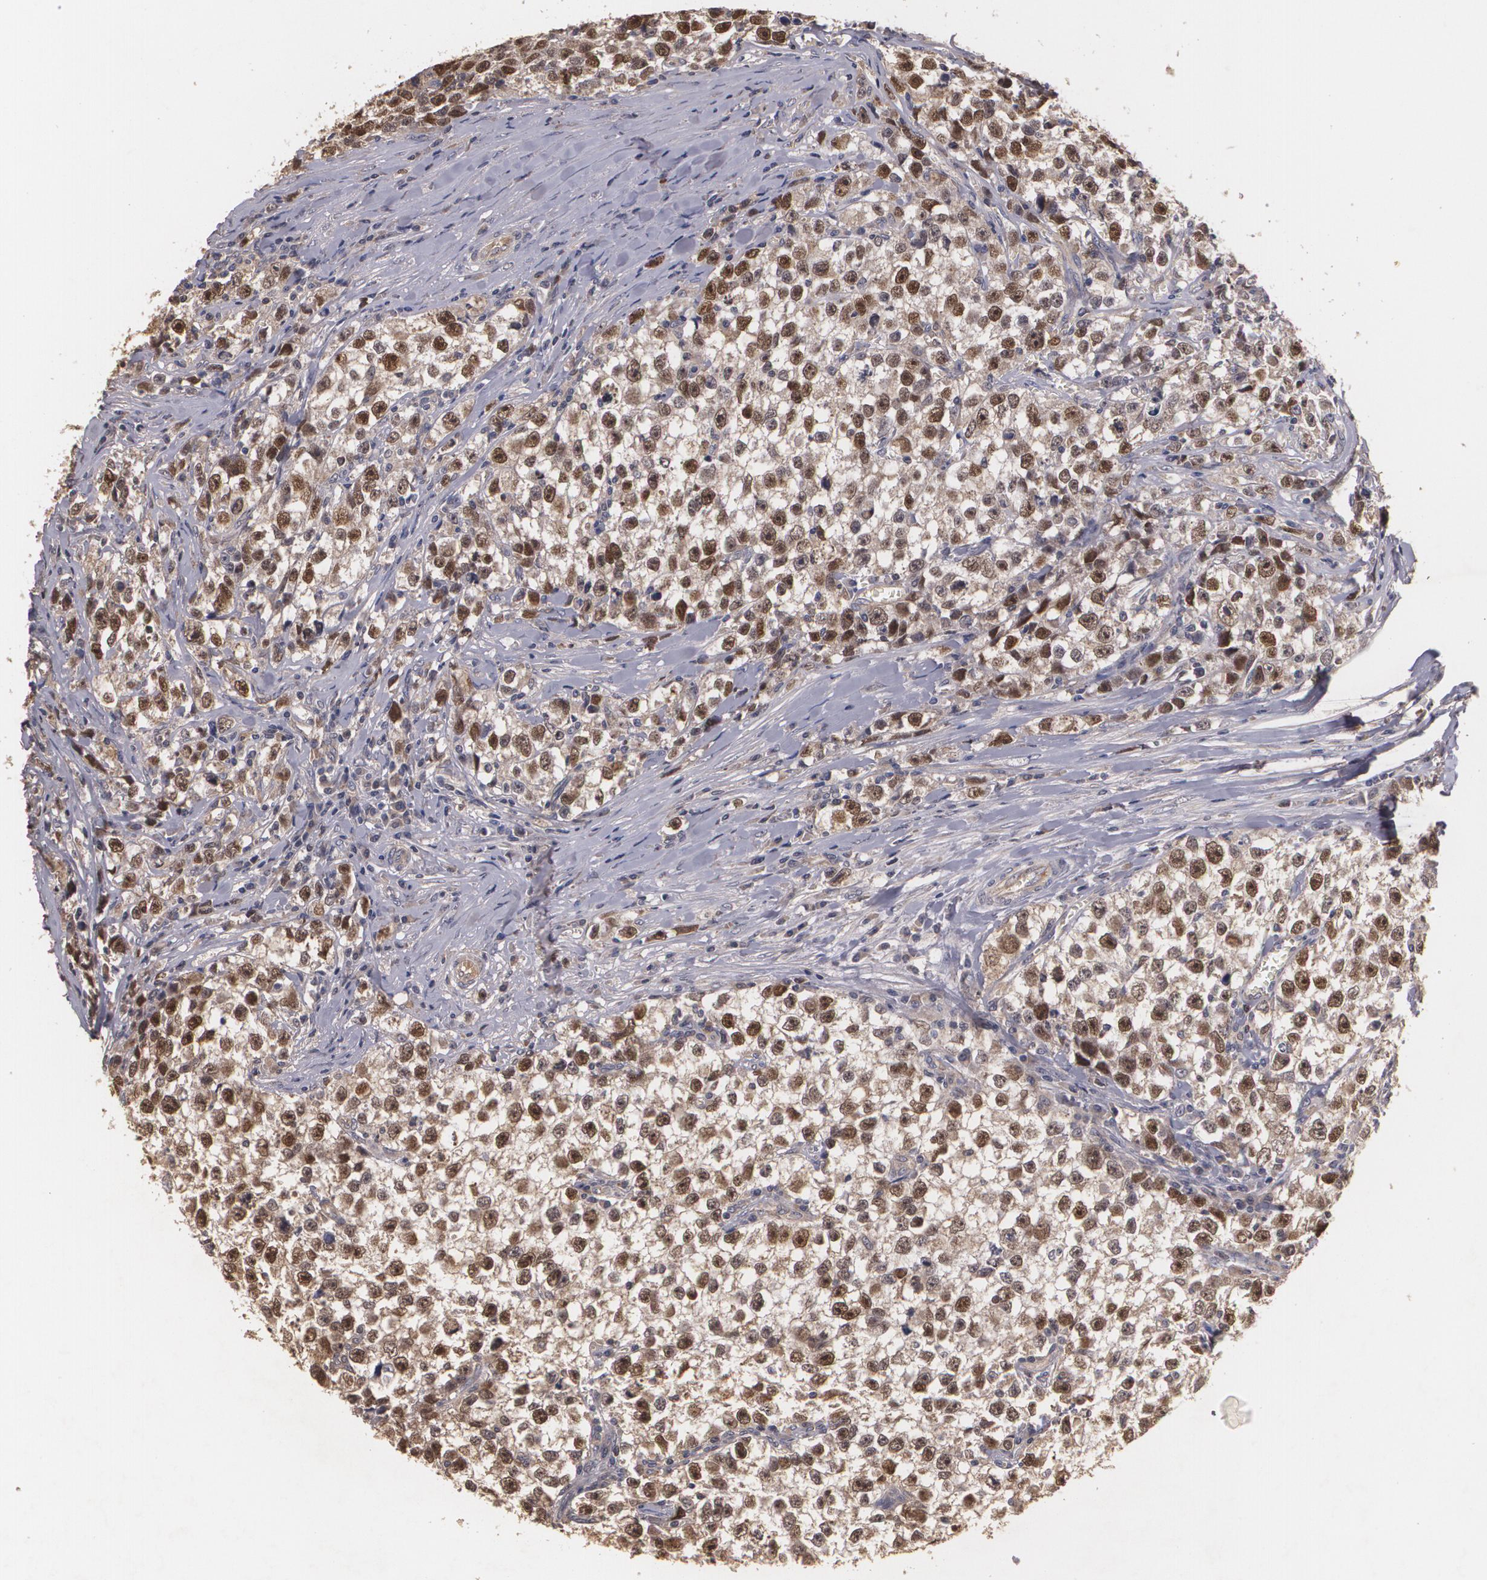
{"staining": {"intensity": "strong", "quantity": ">75%", "location": "nuclear"}, "tissue": "testis cancer", "cell_type": "Tumor cells", "image_type": "cancer", "snomed": [{"axis": "morphology", "description": "Seminoma, NOS"}, {"axis": "morphology", "description": "Carcinoma, Embryonal, NOS"}, {"axis": "topography", "description": "Testis"}], "caption": "This micrograph demonstrates testis cancer stained with immunohistochemistry to label a protein in brown. The nuclear of tumor cells show strong positivity for the protein. Nuclei are counter-stained blue.", "gene": "BRCA1", "patient": {"sex": "male", "age": 30}}